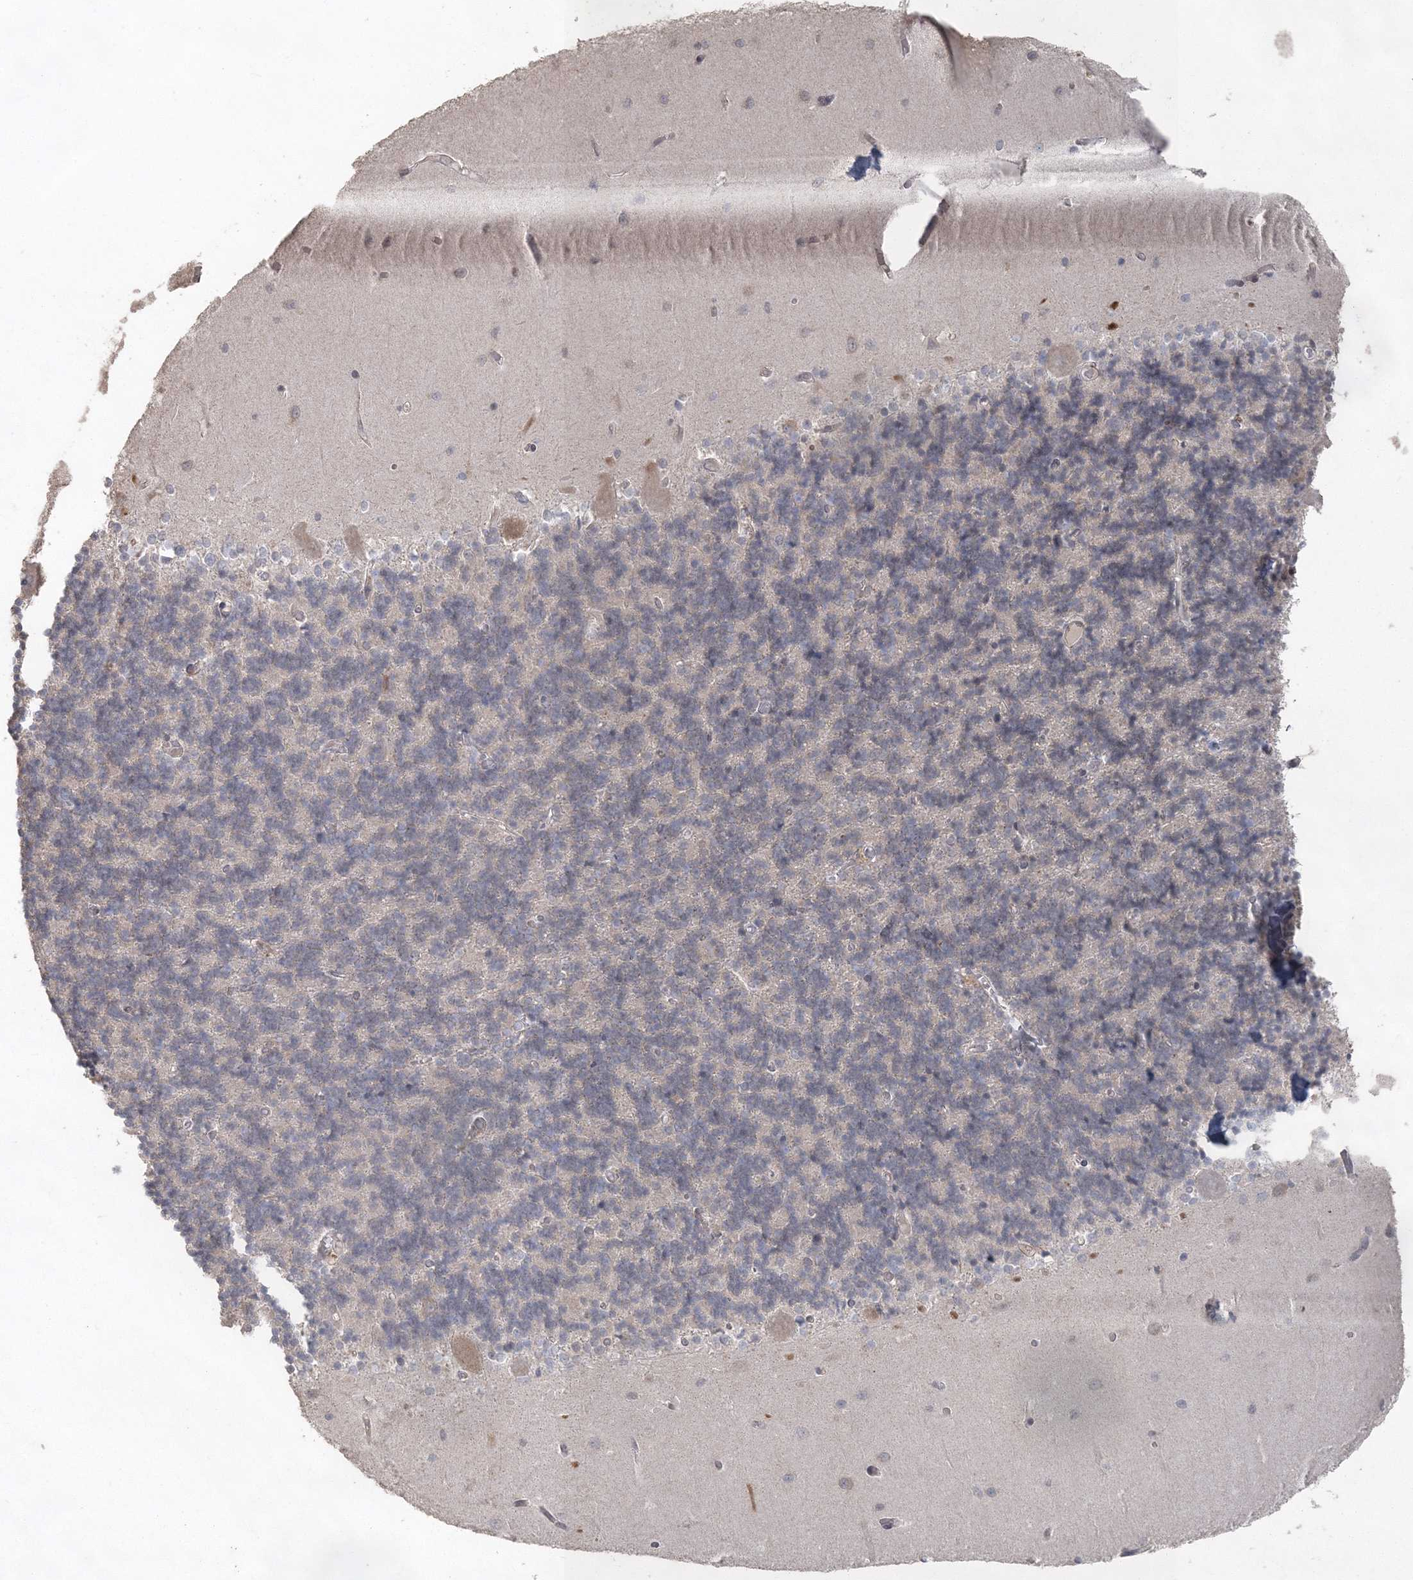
{"staining": {"intensity": "negative", "quantity": "none", "location": "none"}, "tissue": "cerebellum", "cell_type": "Cells in granular layer", "image_type": "normal", "snomed": [{"axis": "morphology", "description": "Normal tissue, NOS"}, {"axis": "topography", "description": "Cerebellum"}], "caption": "IHC of benign cerebellum exhibits no expression in cells in granular layer.", "gene": "UIMC1", "patient": {"sex": "male", "age": 37}}